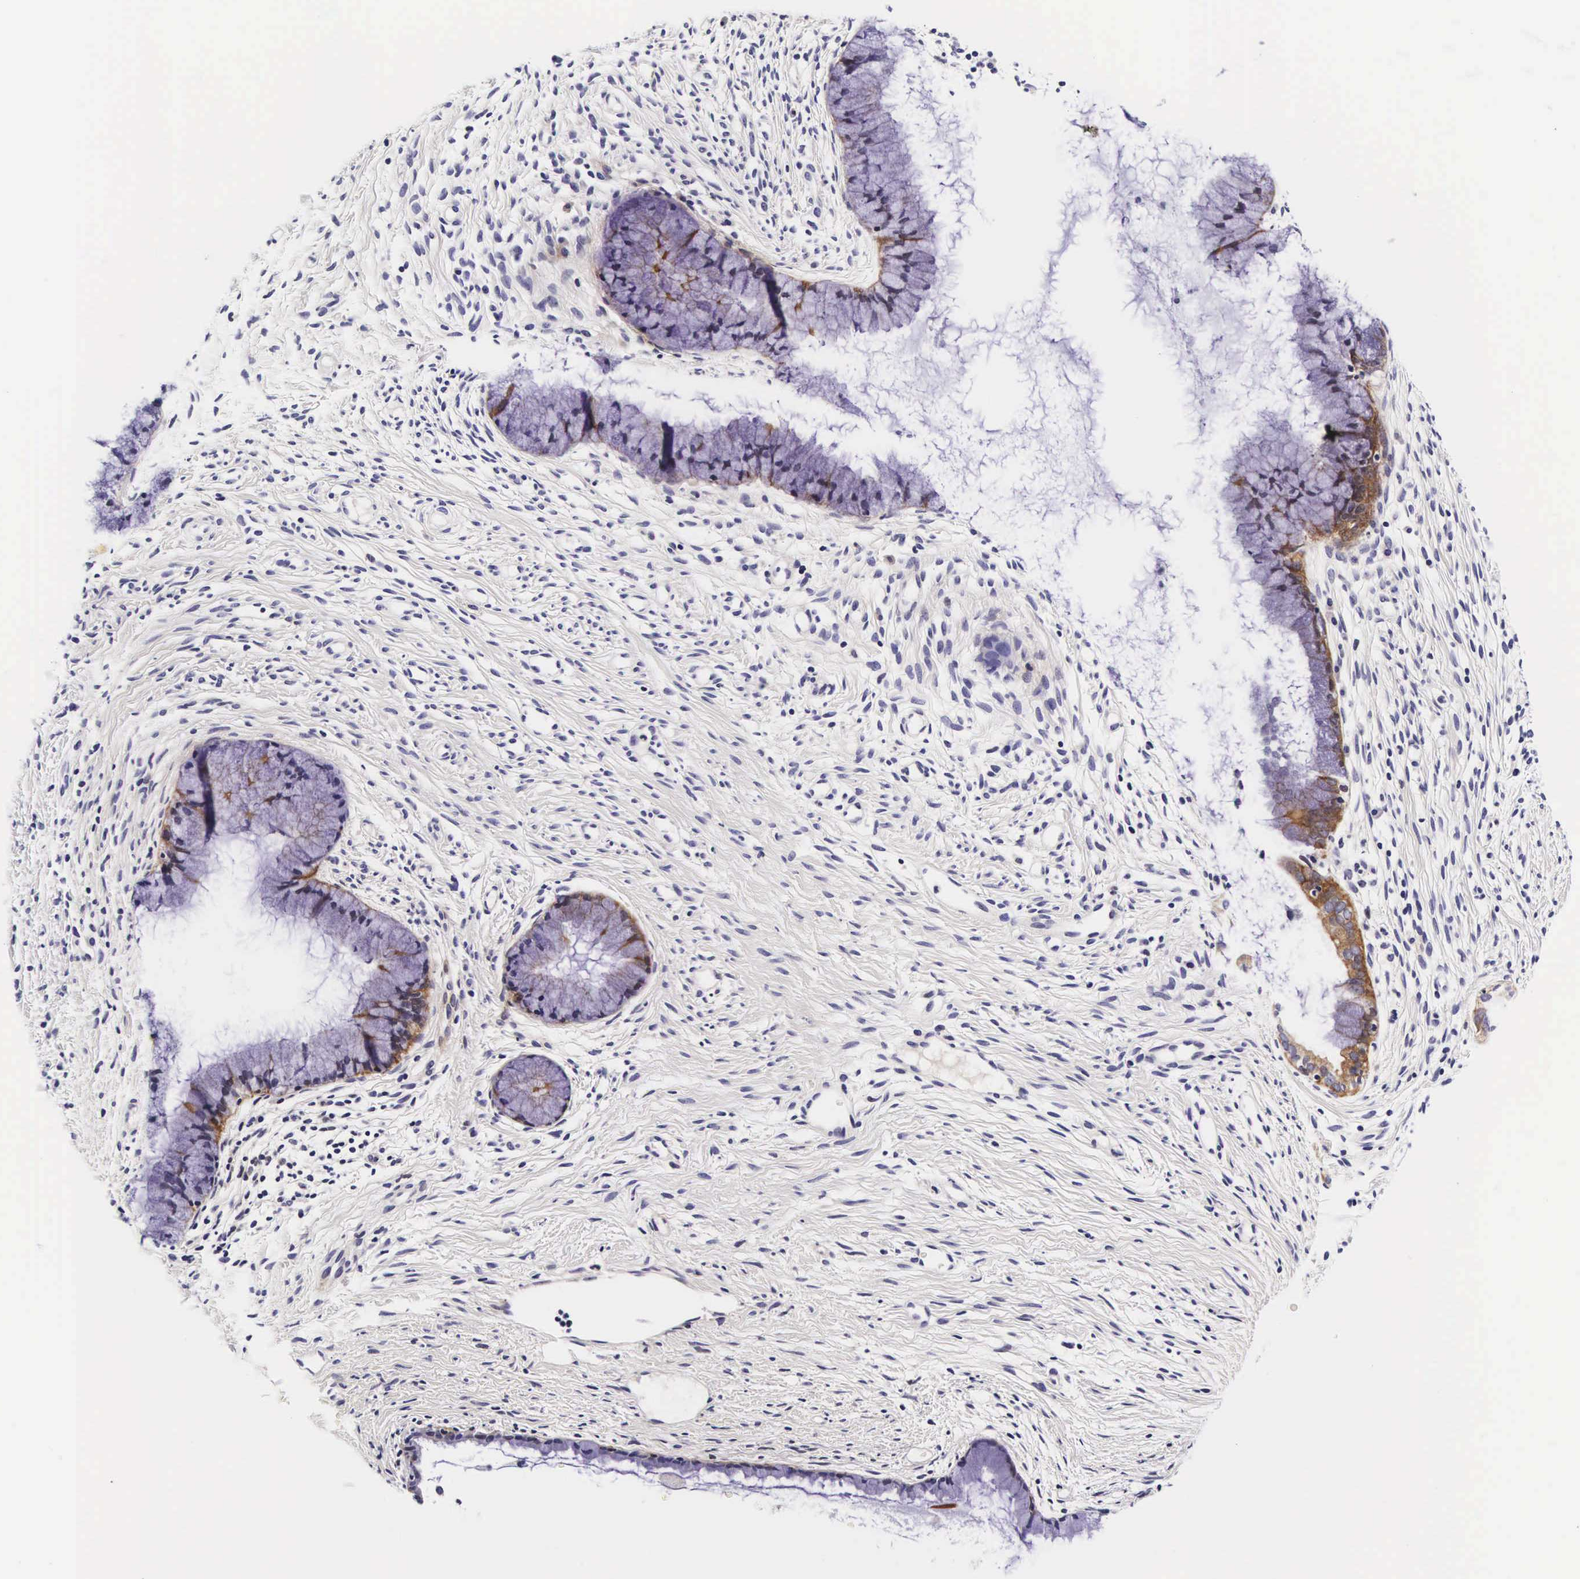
{"staining": {"intensity": "weak", "quantity": "<25%", "location": "cytoplasmic/membranous"}, "tissue": "cervix", "cell_type": "Glandular cells", "image_type": "normal", "snomed": [{"axis": "morphology", "description": "Normal tissue, NOS"}, {"axis": "topography", "description": "Cervix"}], "caption": "Immunohistochemical staining of normal cervix shows no significant staining in glandular cells.", "gene": "UPRT", "patient": {"sex": "female", "age": 82}}